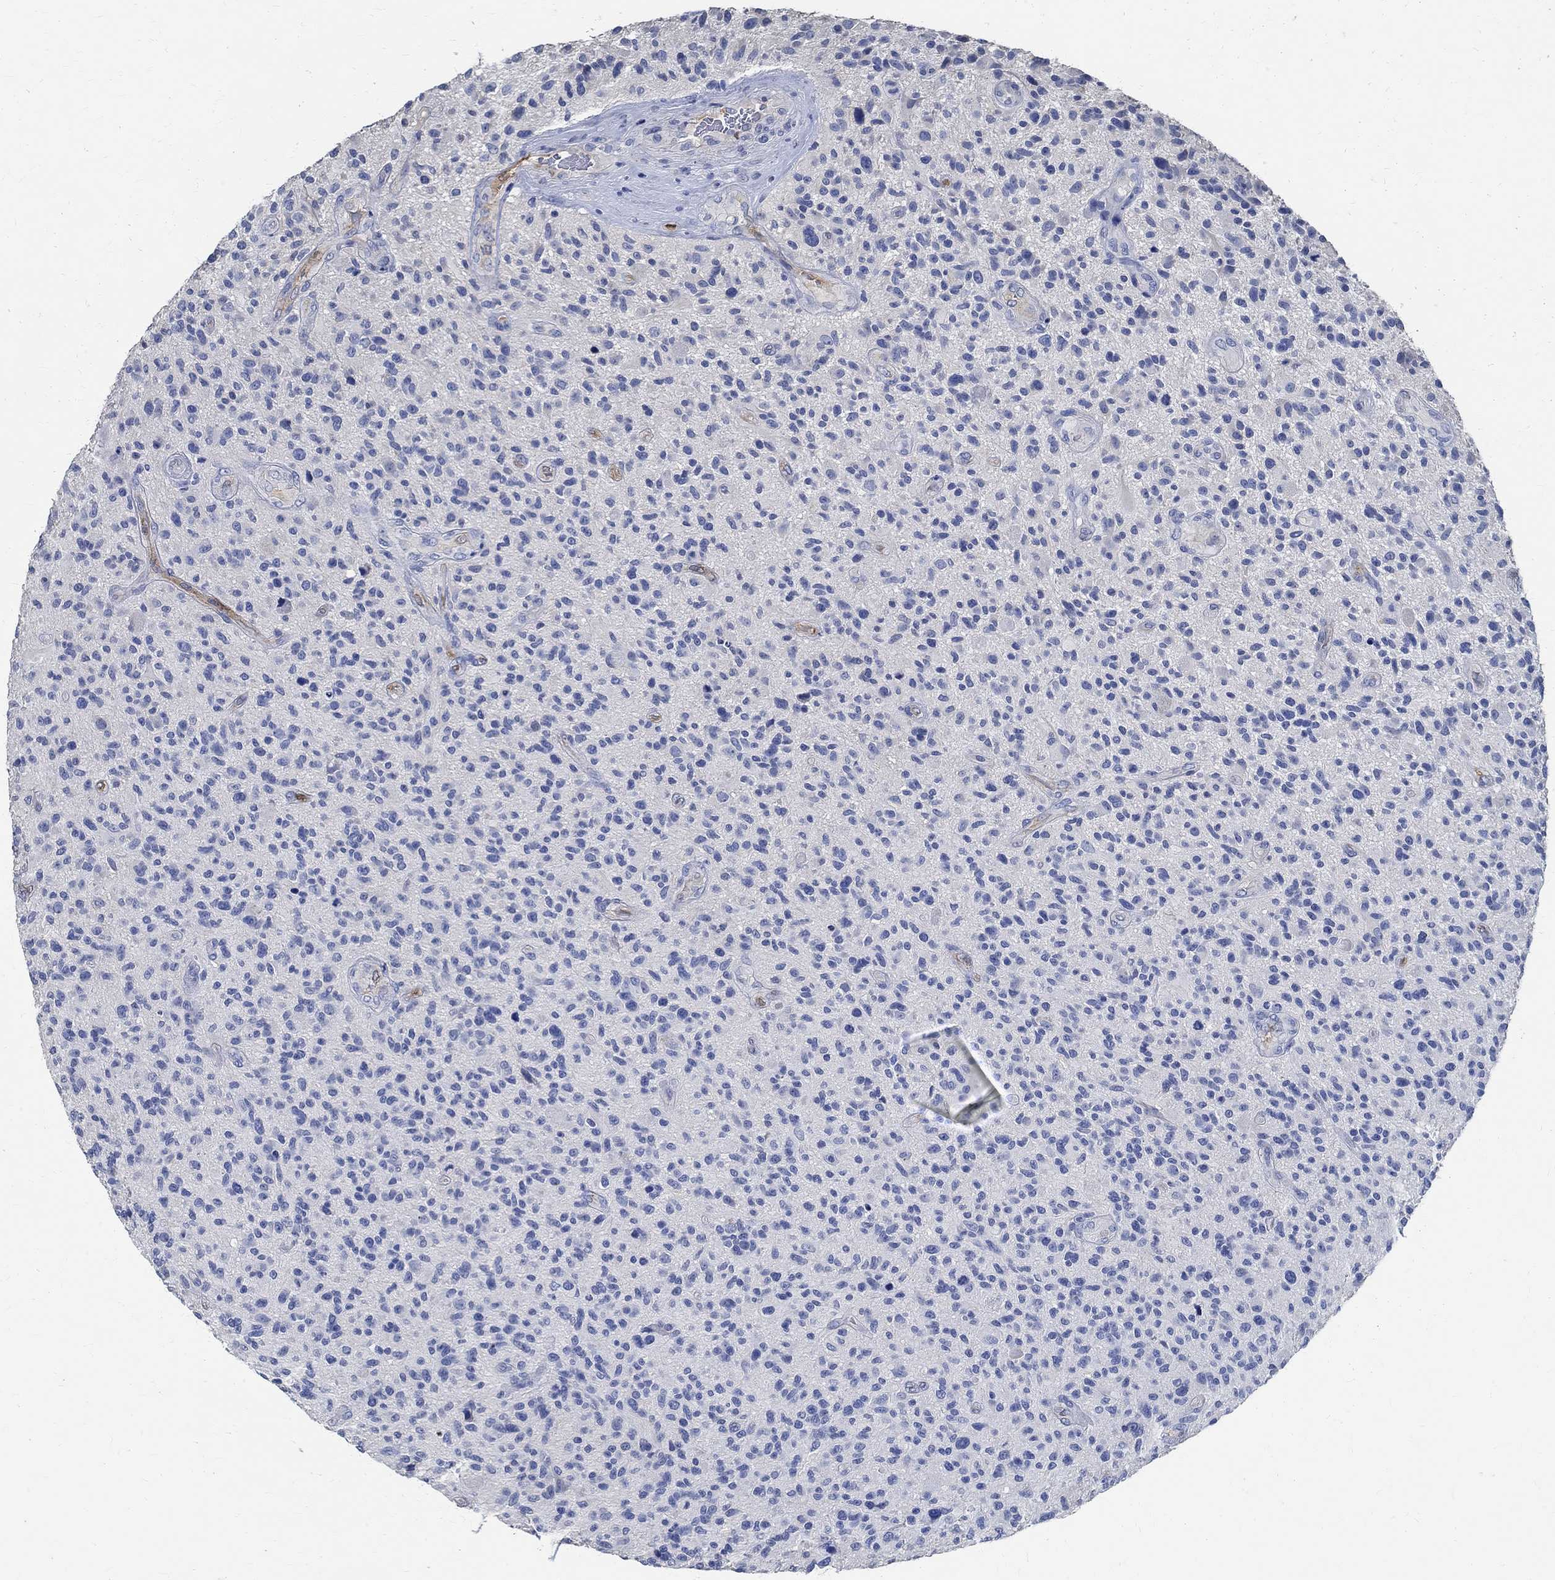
{"staining": {"intensity": "negative", "quantity": "none", "location": "none"}, "tissue": "glioma", "cell_type": "Tumor cells", "image_type": "cancer", "snomed": [{"axis": "morphology", "description": "Glioma, malignant, High grade"}, {"axis": "topography", "description": "Brain"}], "caption": "IHC photomicrograph of malignant high-grade glioma stained for a protein (brown), which exhibits no expression in tumor cells.", "gene": "PRX", "patient": {"sex": "male", "age": 47}}